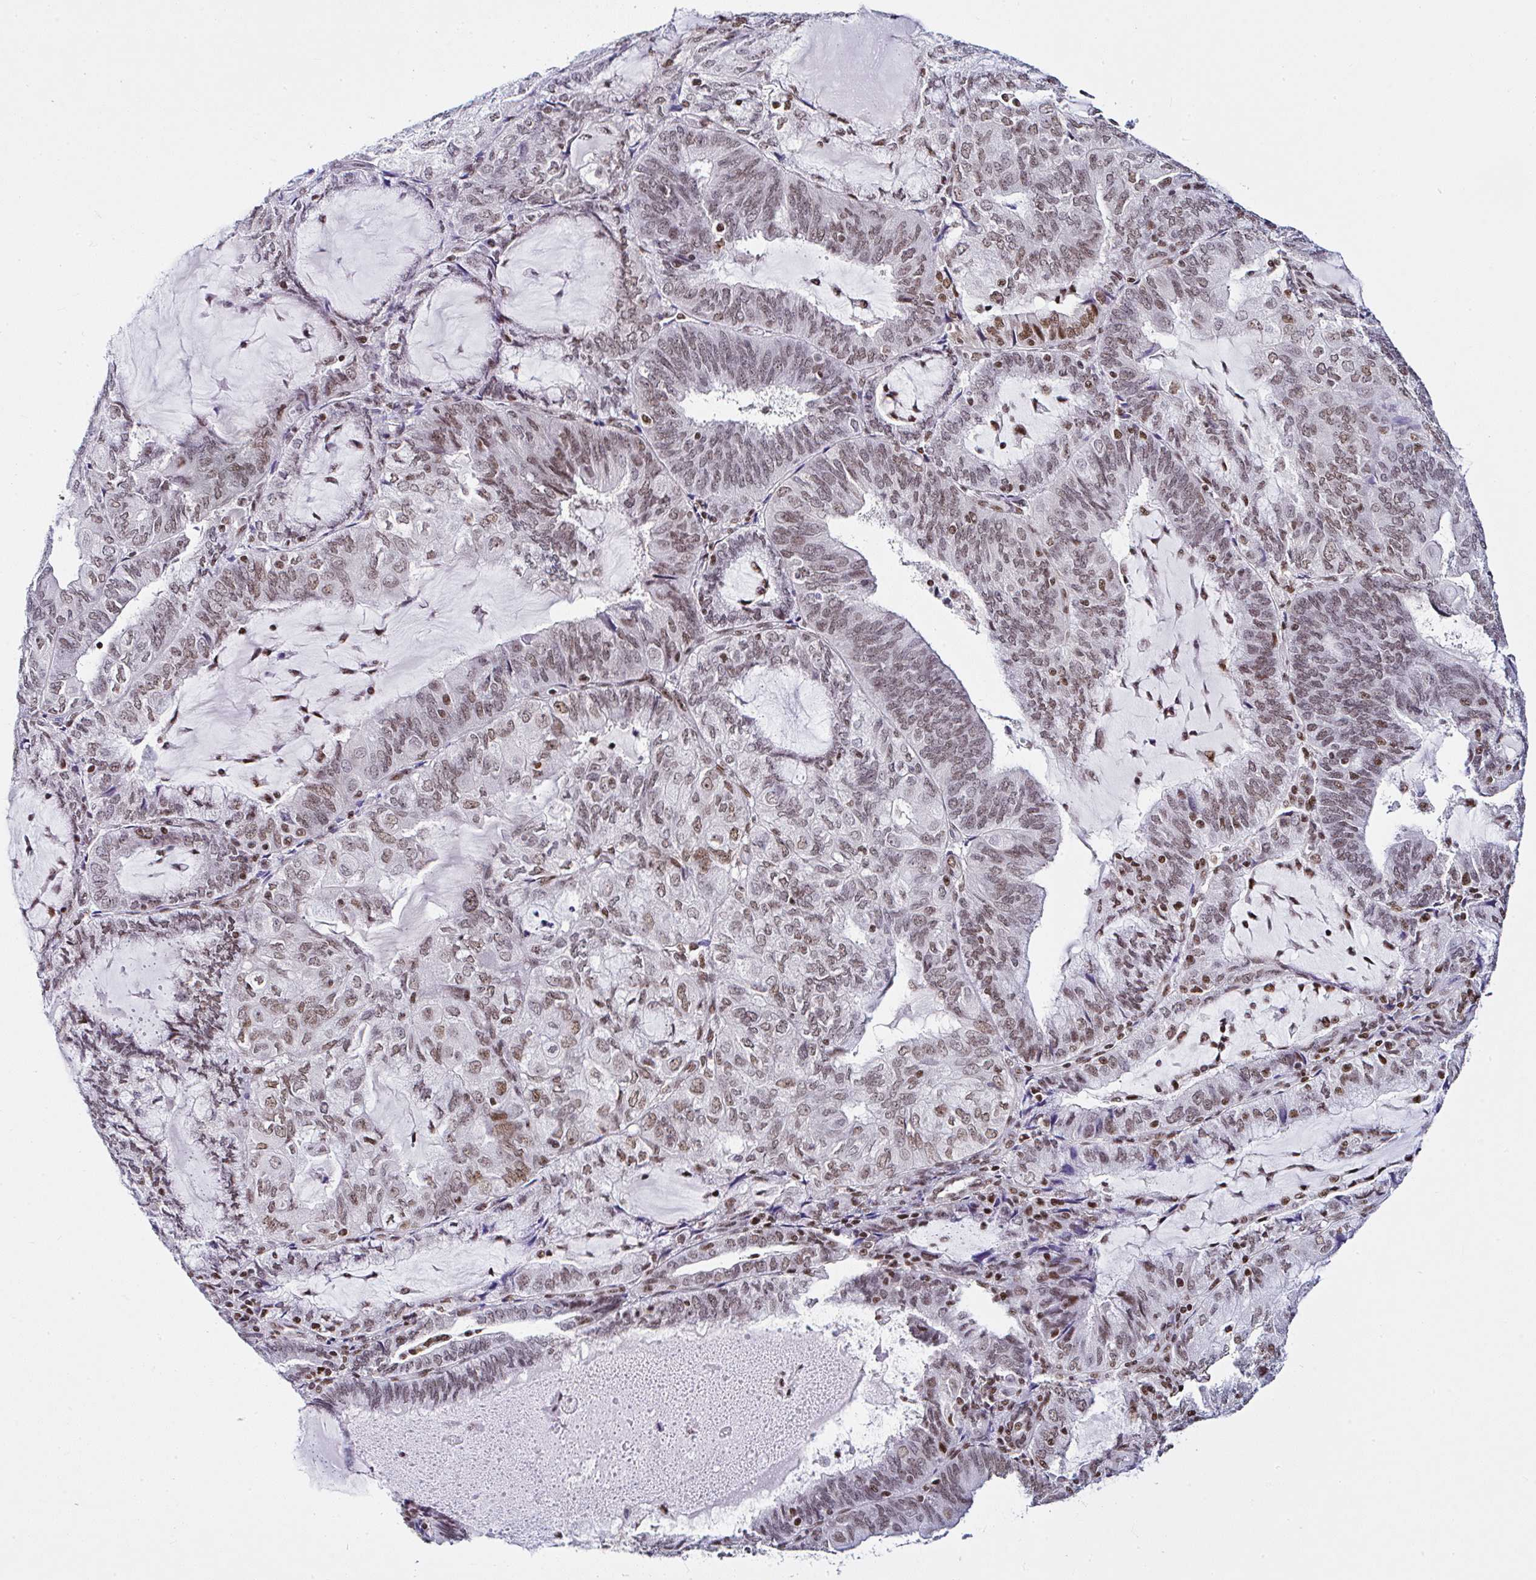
{"staining": {"intensity": "moderate", "quantity": ">75%", "location": "nuclear"}, "tissue": "endometrial cancer", "cell_type": "Tumor cells", "image_type": "cancer", "snomed": [{"axis": "morphology", "description": "Adenocarcinoma, NOS"}, {"axis": "topography", "description": "Endometrium"}], "caption": "Human adenocarcinoma (endometrial) stained for a protein (brown) reveals moderate nuclear positive positivity in about >75% of tumor cells.", "gene": "DR1", "patient": {"sex": "female", "age": 81}}